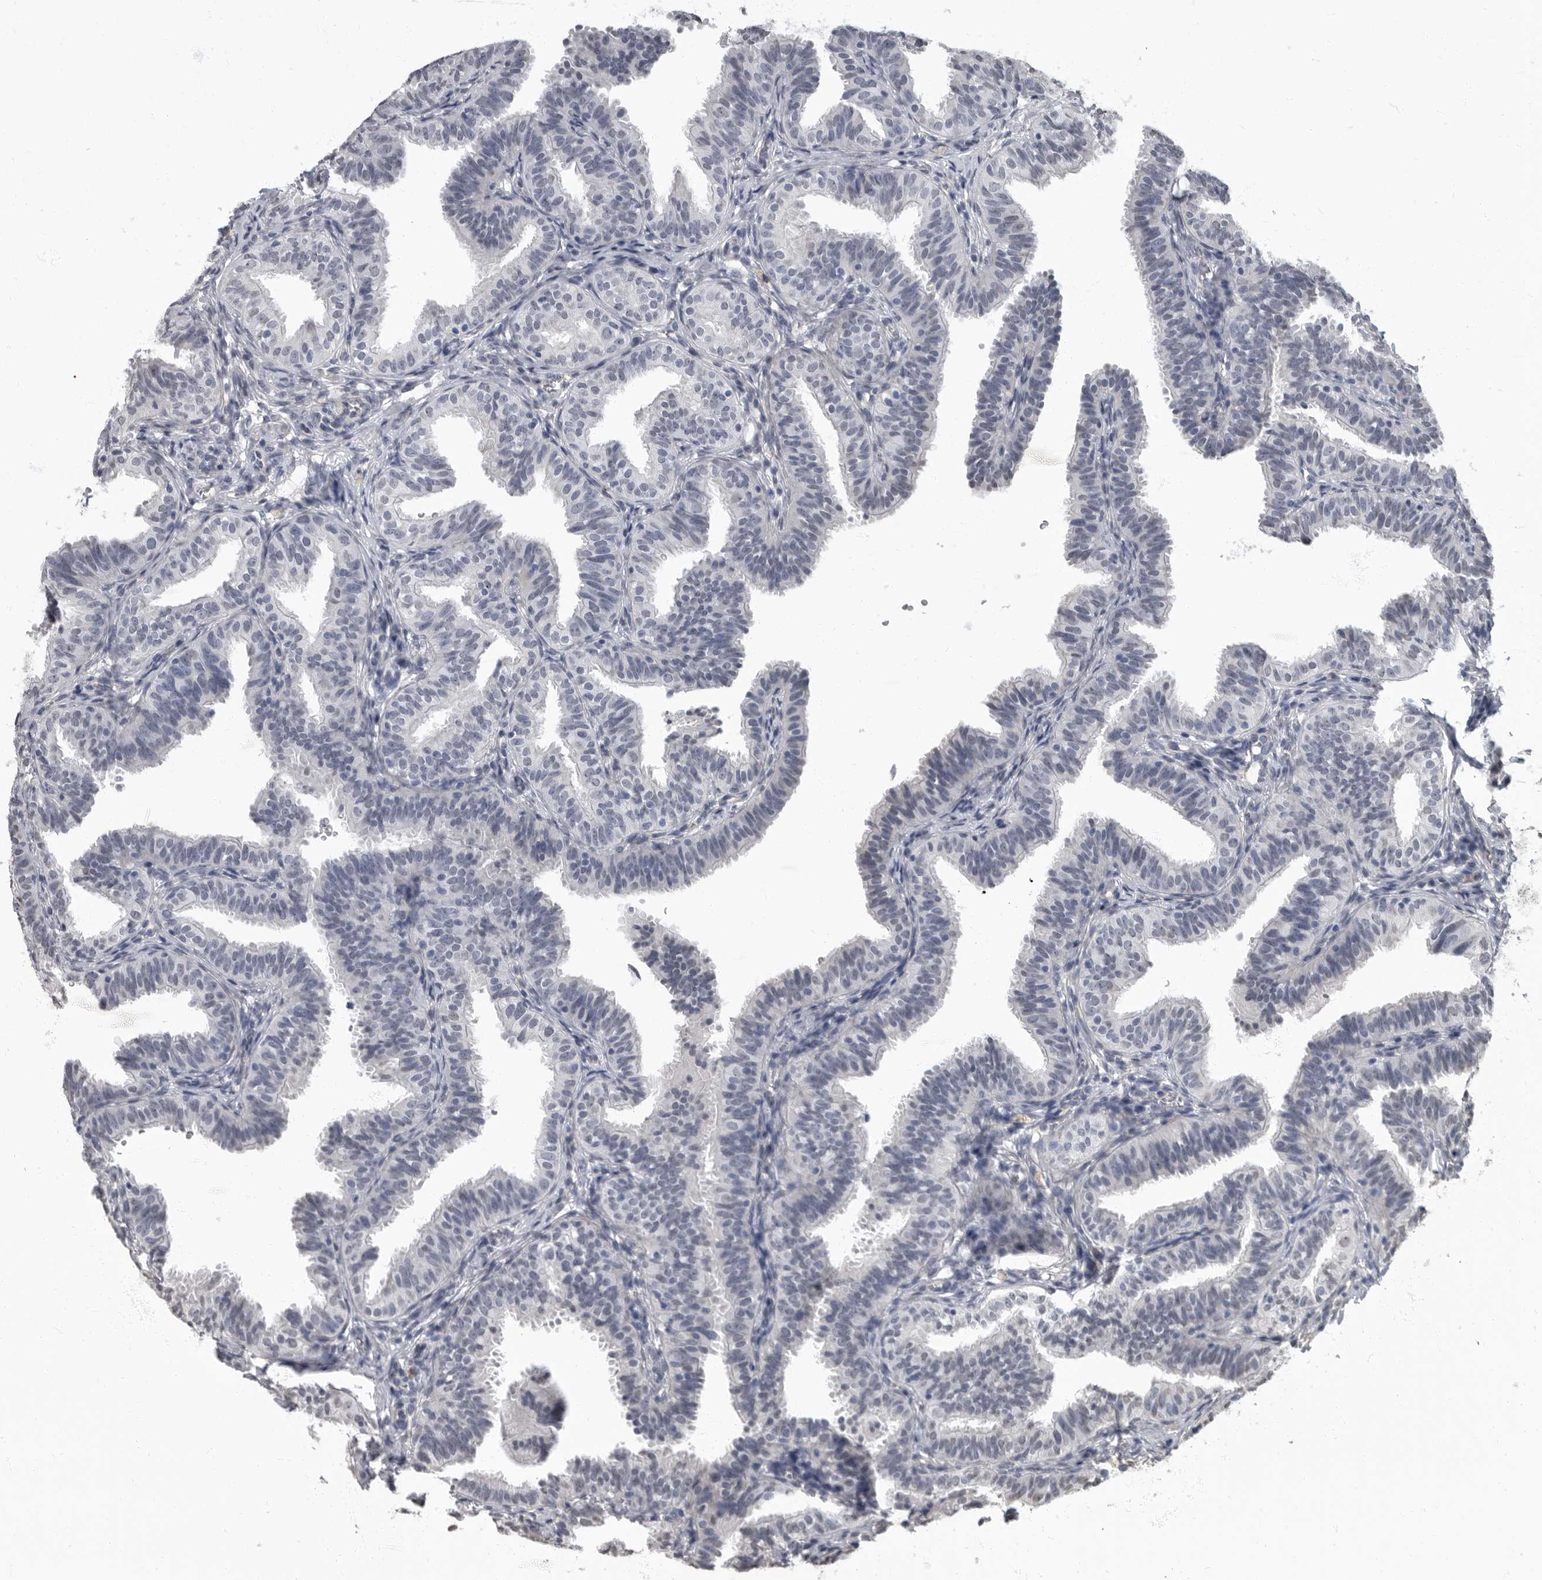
{"staining": {"intensity": "weak", "quantity": "<25%", "location": "nuclear"}, "tissue": "fallopian tube", "cell_type": "Glandular cells", "image_type": "normal", "snomed": [{"axis": "morphology", "description": "Normal tissue, NOS"}, {"axis": "topography", "description": "Fallopian tube"}], "caption": "Immunohistochemistry photomicrograph of normal human fallopian tube stained for a protein (brown), which reveals no positivity in glandular cells.", "gene": "ARHGEF10", "patient": {"sex": "female", "age": 35}}